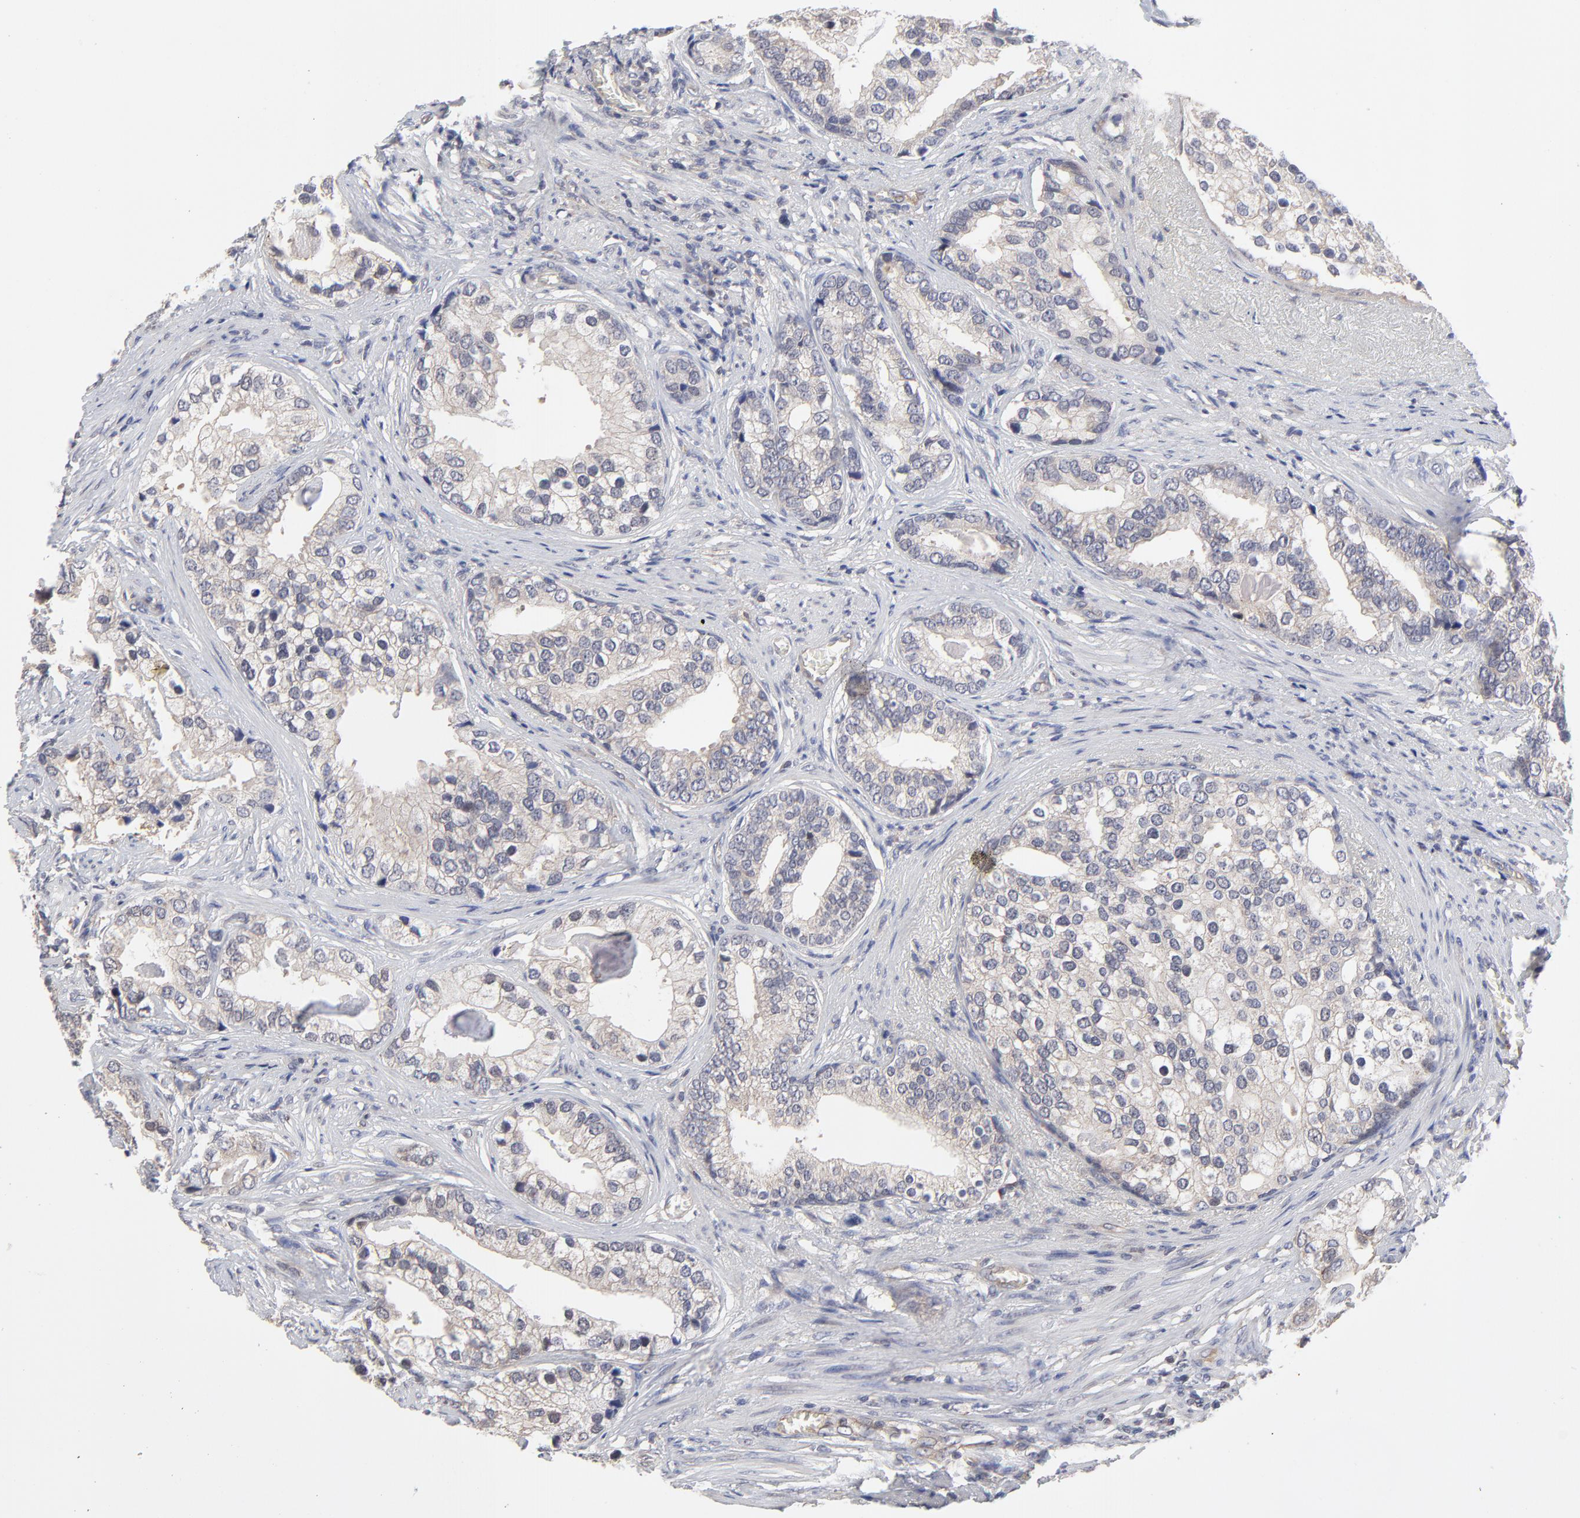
{"staining": {"intensity": "weak", "quantity": ">75%", "location": "cytoplasmic/membranous"}, "tissue": "prostate cancer", "cell_type": "Tumor cells", "image_type": "cancer", "snomed": [{"axis": "morphology", "description": "Adenocarcinoma, Low grade"}, {"axis": "topography", "description": "Prostate"}], "caption": "A low amount of weak cytoplasmic/membranous staining is appreciated in about >75% of tumor cells in prostate low-grade adenocarcinoma tissue.", "gene": "ZNF157", "patient": {"sex": "male", "age": 71}}